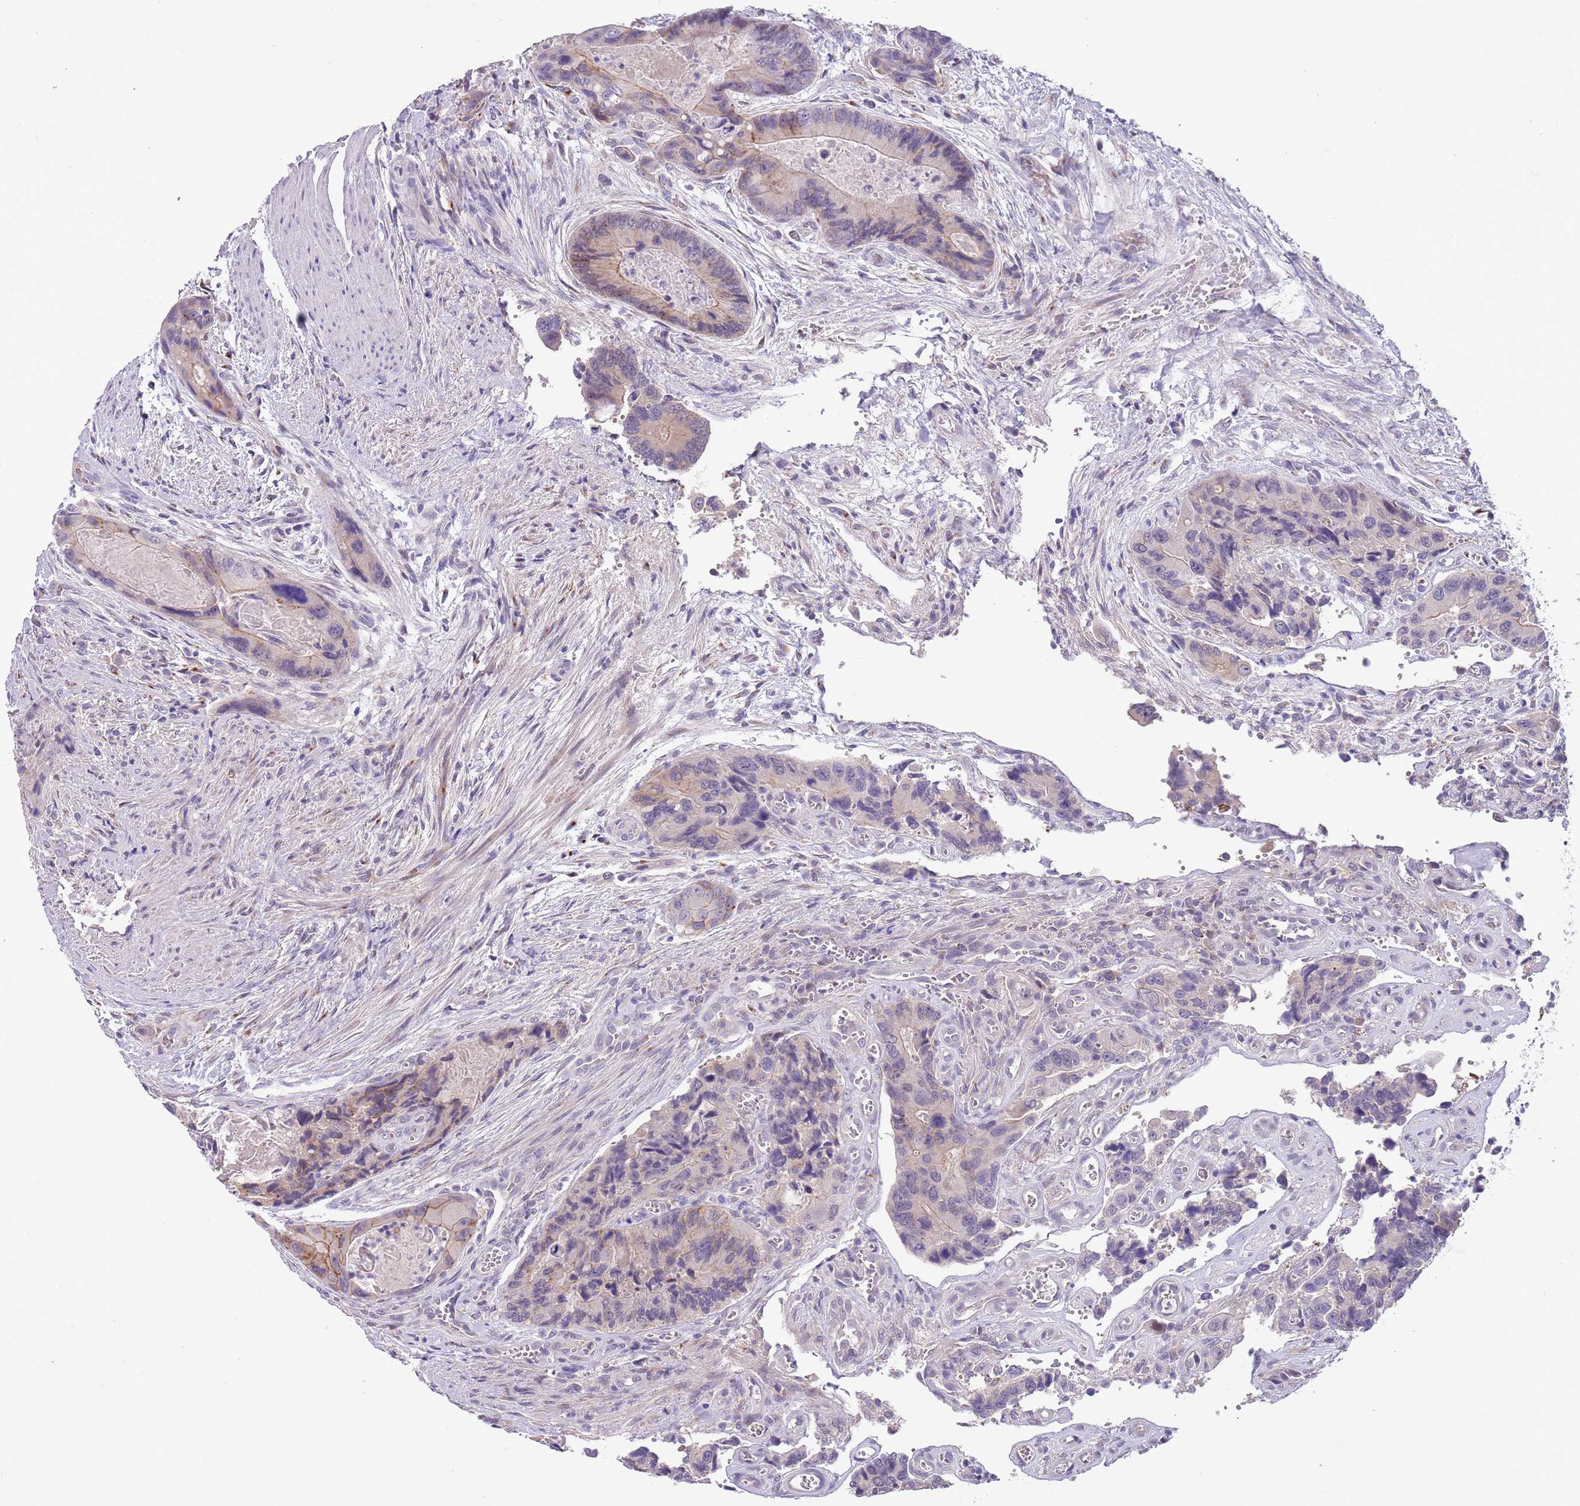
{"staining": {"intensity": "weak", "quantity": "<25%", "location": "cytoplasmic/membranous"}, "tissue": "colorectal cancer", "cell_type": "Tumor cells", "image_type": "cancer", "snomed": [{"axis": "morphology", "description": "Adenocarcinoma, NOS"}, {"axis": "topography", "description": "Colon"}], "caption": "A photomicrograph of colorectal cancer (adenocarcinoma) stained for a protein demonstrates no brown staining in tumor cells. (Stains: DAB (3,3'-diaminobenzidine) immunohistochemistry (IHC) with hematoxylin counter stain, Microscopy: brightfield microscopy at high magnification).", "gene": "CFAP73", "patient": {"sex": "male", "age": 84}}